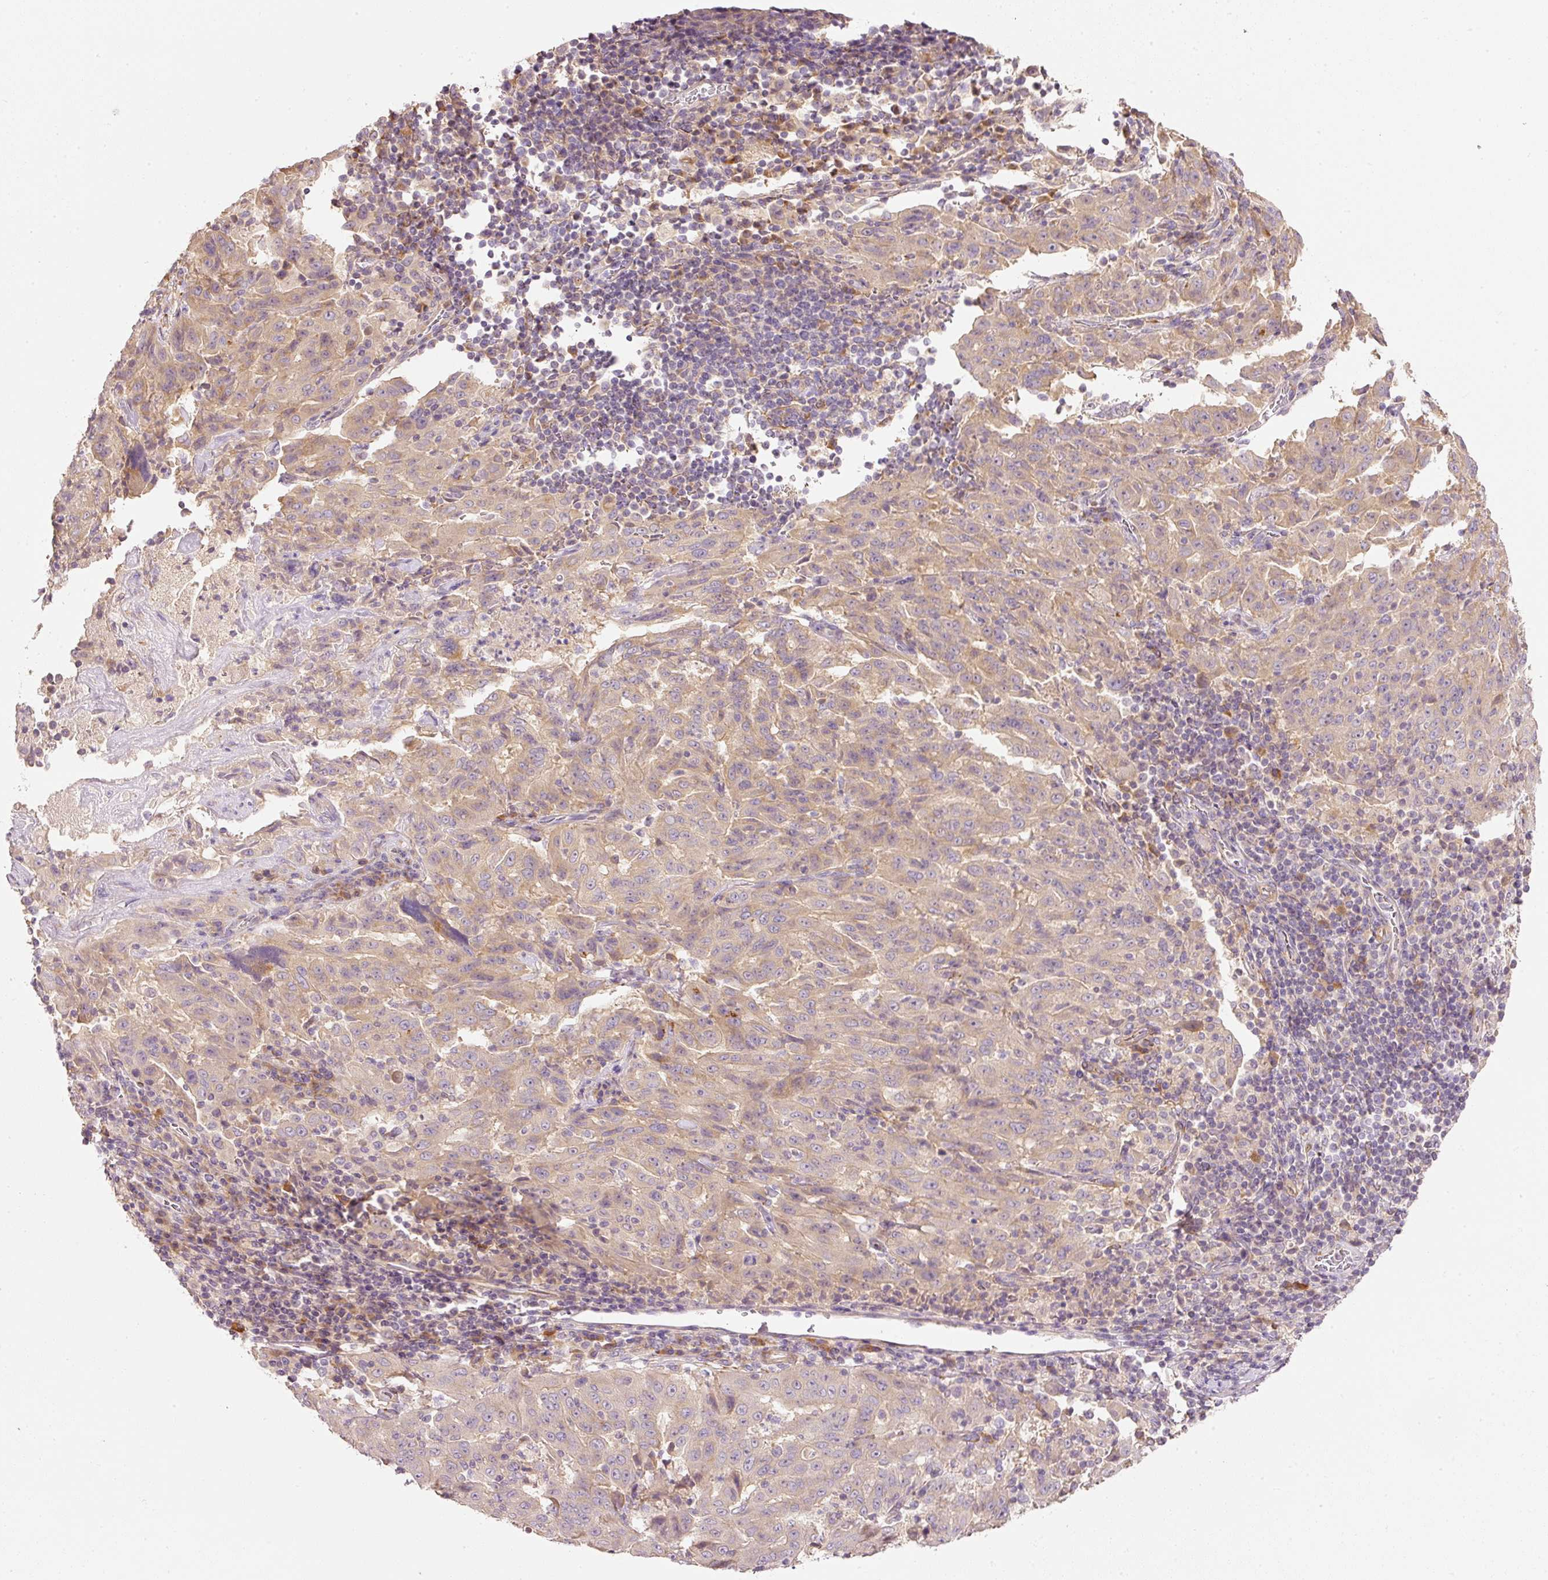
{"staining": {"intensity": "weak", "quantity": ">75%", "location": "cytoplasmic/membranous"}, "tissue": "pancreatic cancer", "cell_type": "Tumor cells", "image_type": "cancer", "snomed": [{"axis": "morphology", "description": "Adenocarcinoma, NOS"}, {"axis": "topography", "description": "Pancreas"}], "caption": "Immunohistochemistry (IHC) (DAB) staining of adenocarcinoma (pancreatic) shows weak cytoplasmic/membranous protein positivity in approximately >75% of tumor cells.", "gene": "RNF167", "patient": {"sex": "male", "age": 63}}